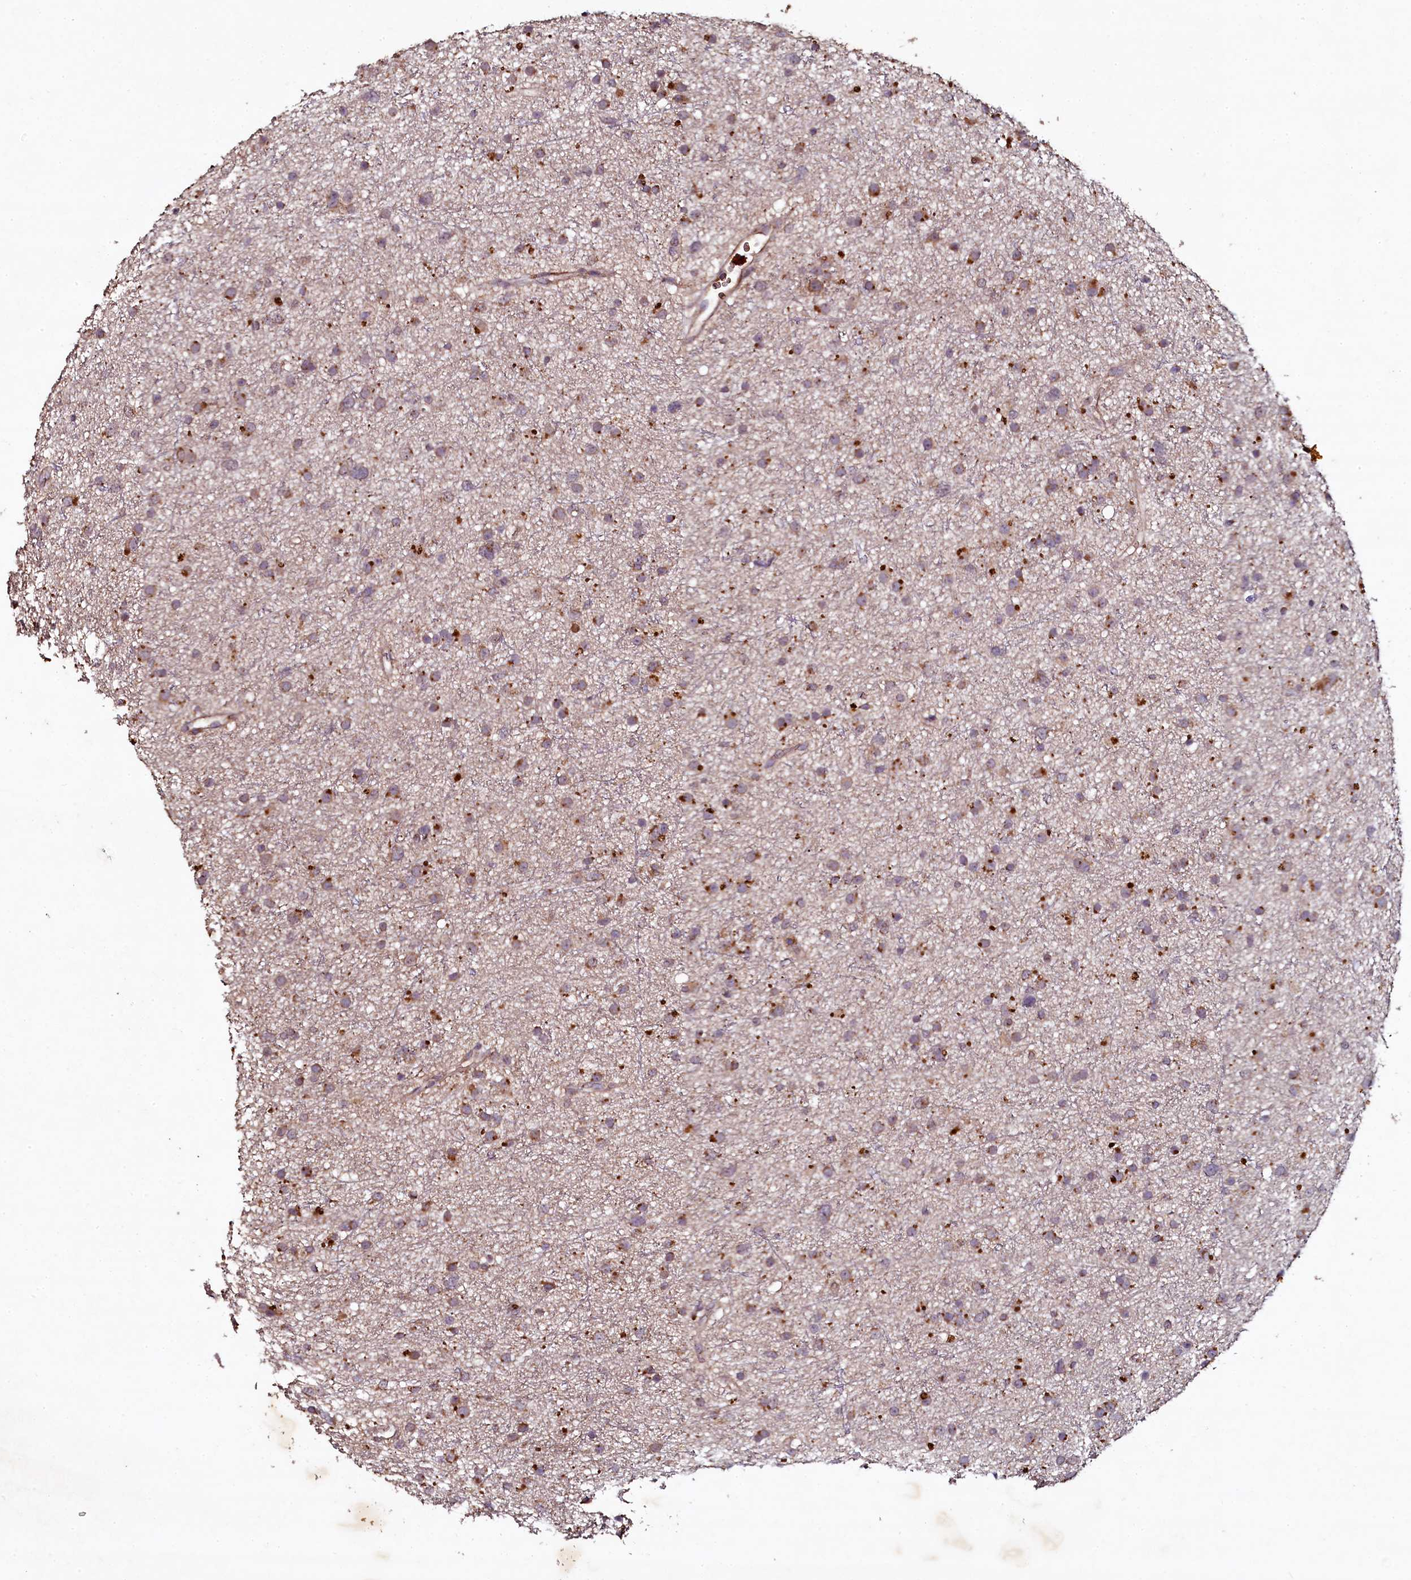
{"staining": {"intensity": "moderate", "quantity": "25%-75%", "location": "cytoplasmic/membranous"}, "tissue": "glioma", "cell_type": "Tumor cells", "image_type": "cancer", "snomed": [{"axis": "morphology", "description": "Glioma, malignant, Low grade"}, {"axis": "topography", "description": "Cerebral cortex"}], "caption": "Malignant low-grade glioma stained with immunohistochemistry displays moderate cytoplasmic/membranous expression in approximately 25%-75% of tumor cells. (DAB (3,3'-diaminobenzidine) IHC with brightfield microscopy, high magnification).", "gene": "SEC24C", "patient": {"sex": "female", "age": 39}}